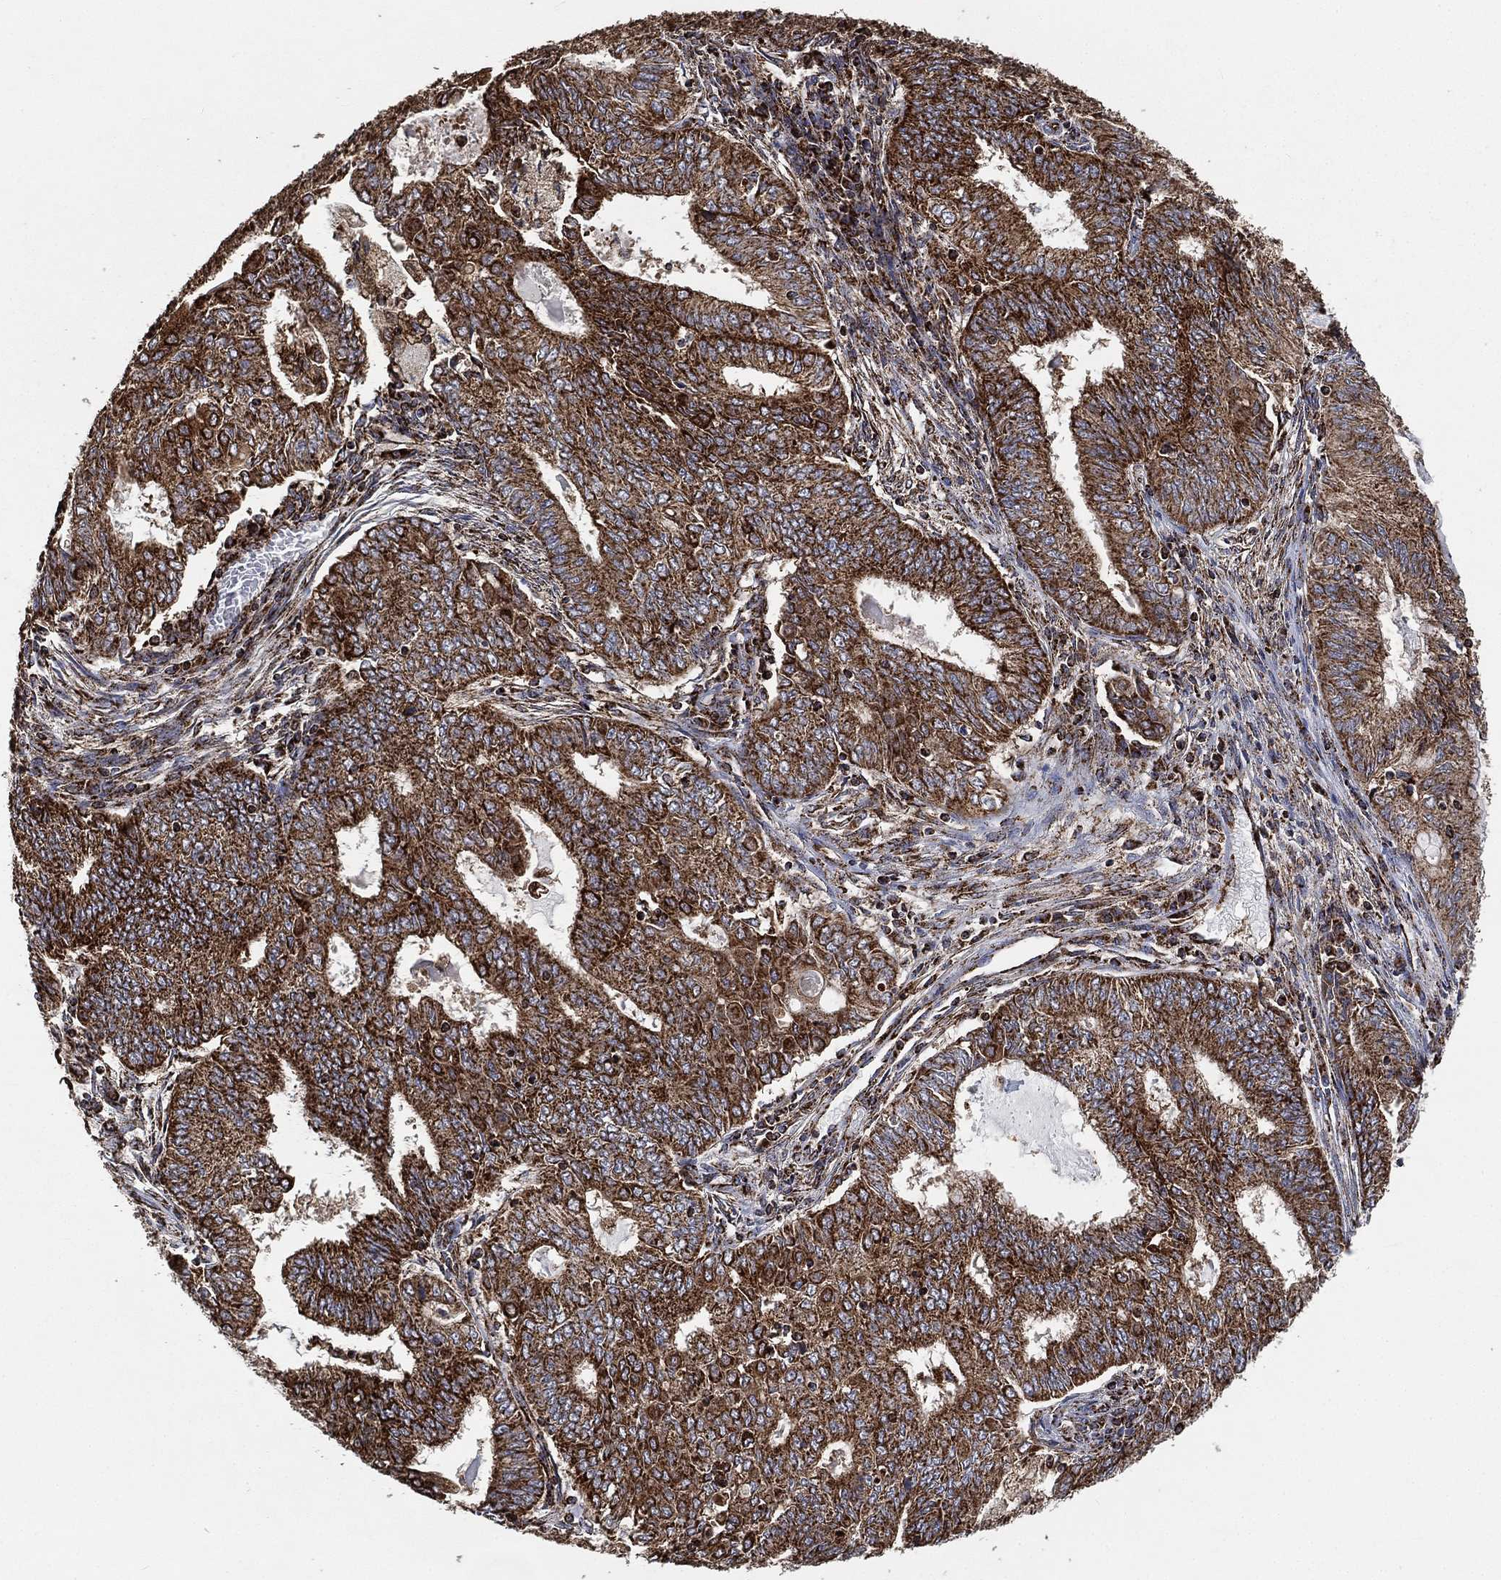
{"staining": {"intensity": "strong", "quantity": ">75%", "location": "cytoplasmic/membranous"}, "tissue": "endometrial cancer", "cell_type": "Tumor cells", "image_type": "cancer", "snomed": [{"axis": "morphology", "description": "Adenocarcinoma, NOS"}, {"axis": "topography", "description": "Endometrium"}], "caption": "A high amount of strong cytoplasmic/membranous expression is appreciated in about >75% of tumor cells in adenocarcinoma (endometrial) tissue.", "gene": "SLC38A7", "patient": {"sex": "female", "age": 62}}